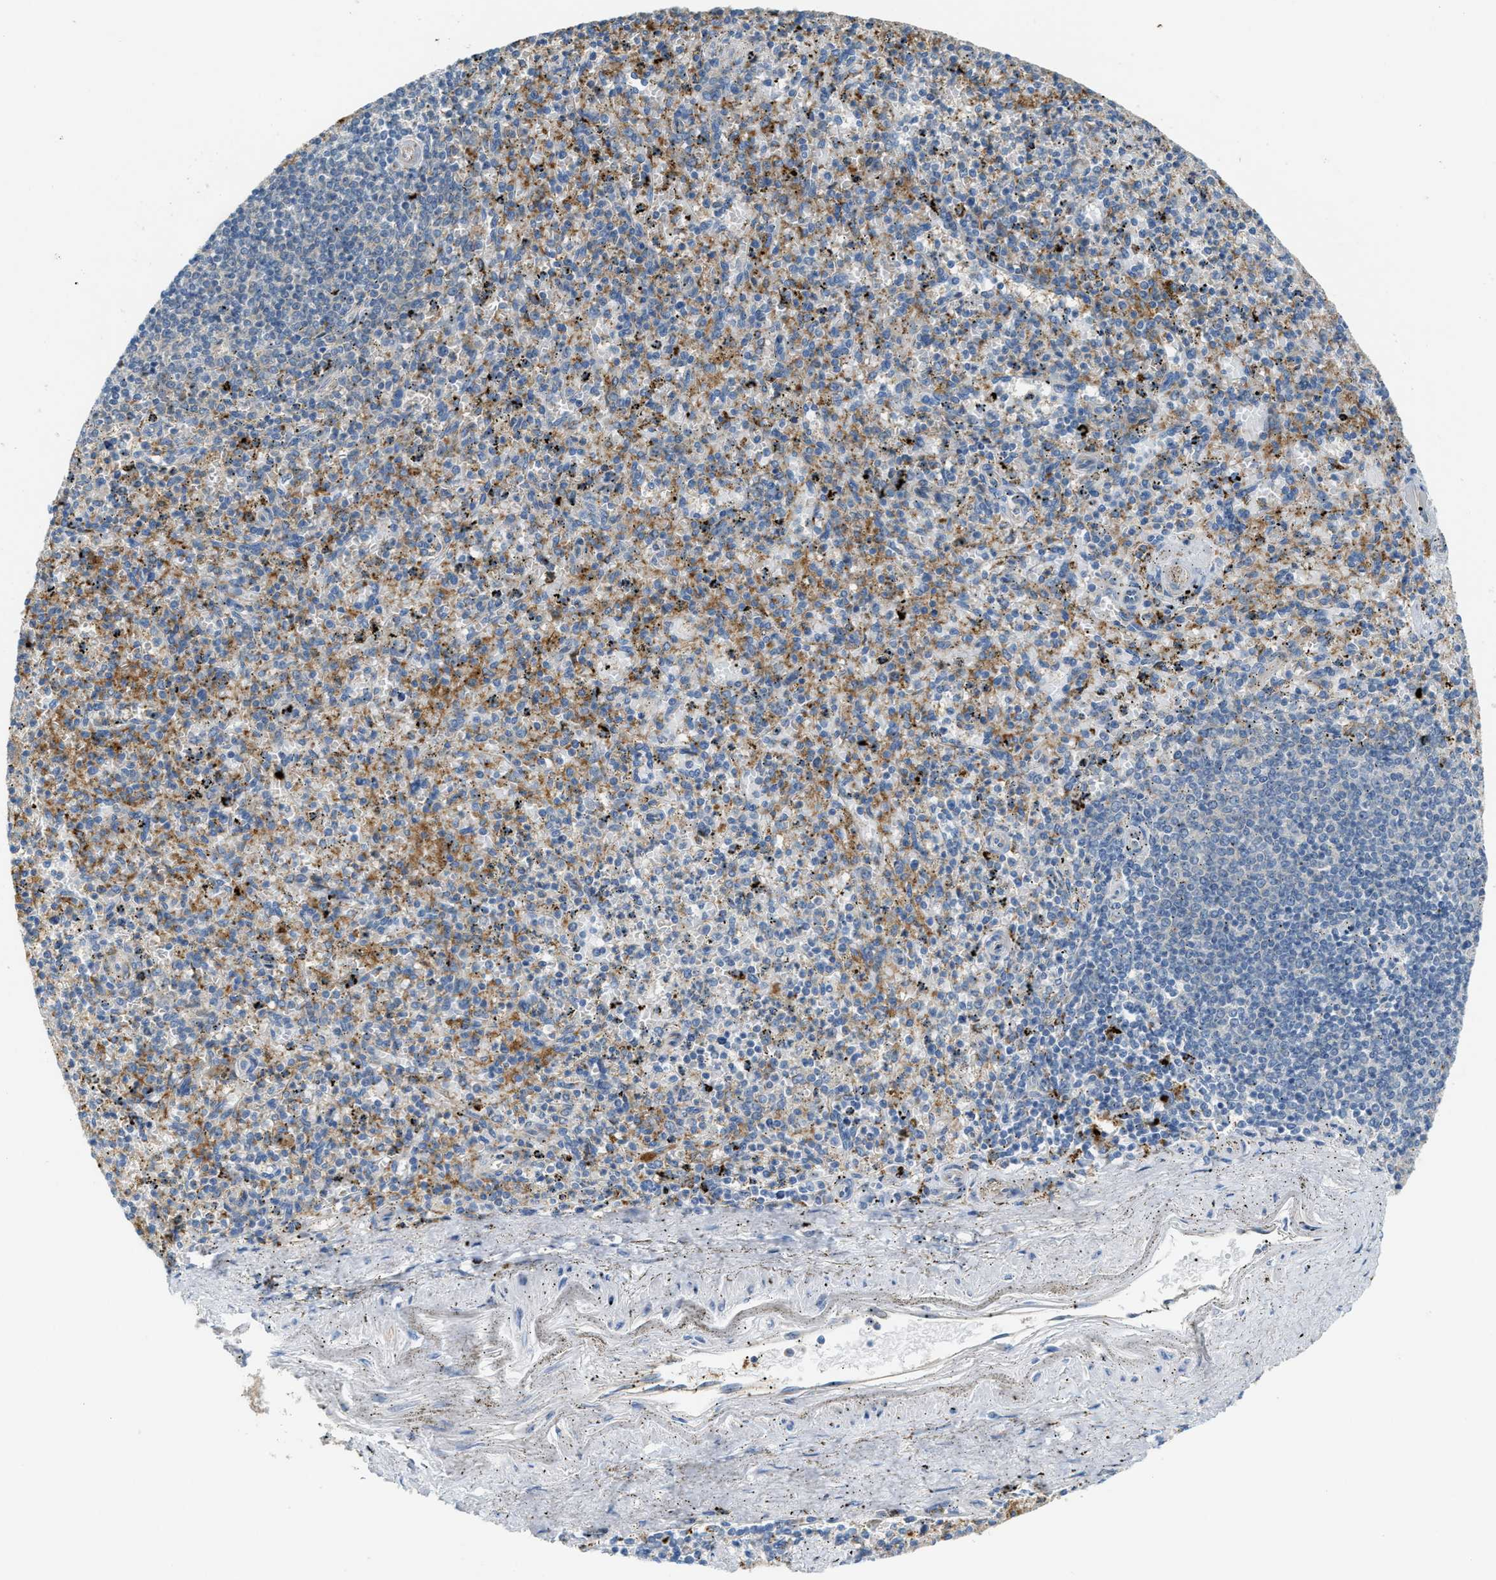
{"staining": {"intensity": "moderate", "quantity": "25%-75%", "location": "cytoplasmic/membranous"}, "tissue": "spleen", "cell_type": "Cells in red pulp", "image_type": "normal", "snomed": [{"axis": "morphology", "description": "Normal tissue, NOS"}, {"axis": "topography", "description": "Spleen"}], "caption": "Immunohistochemical staining of benign spleen displays 25%-75% levels of moderate cytoplasmic/membranous protein positivity in approximately 25%-75% of cells in red pulp. (DAB (3,3'-diaminobenzidine) = brown stain, brightfield microscopy at high magnification).", "gene": "KLHDC10", "patient": {"sex": "male", "age": 72}}